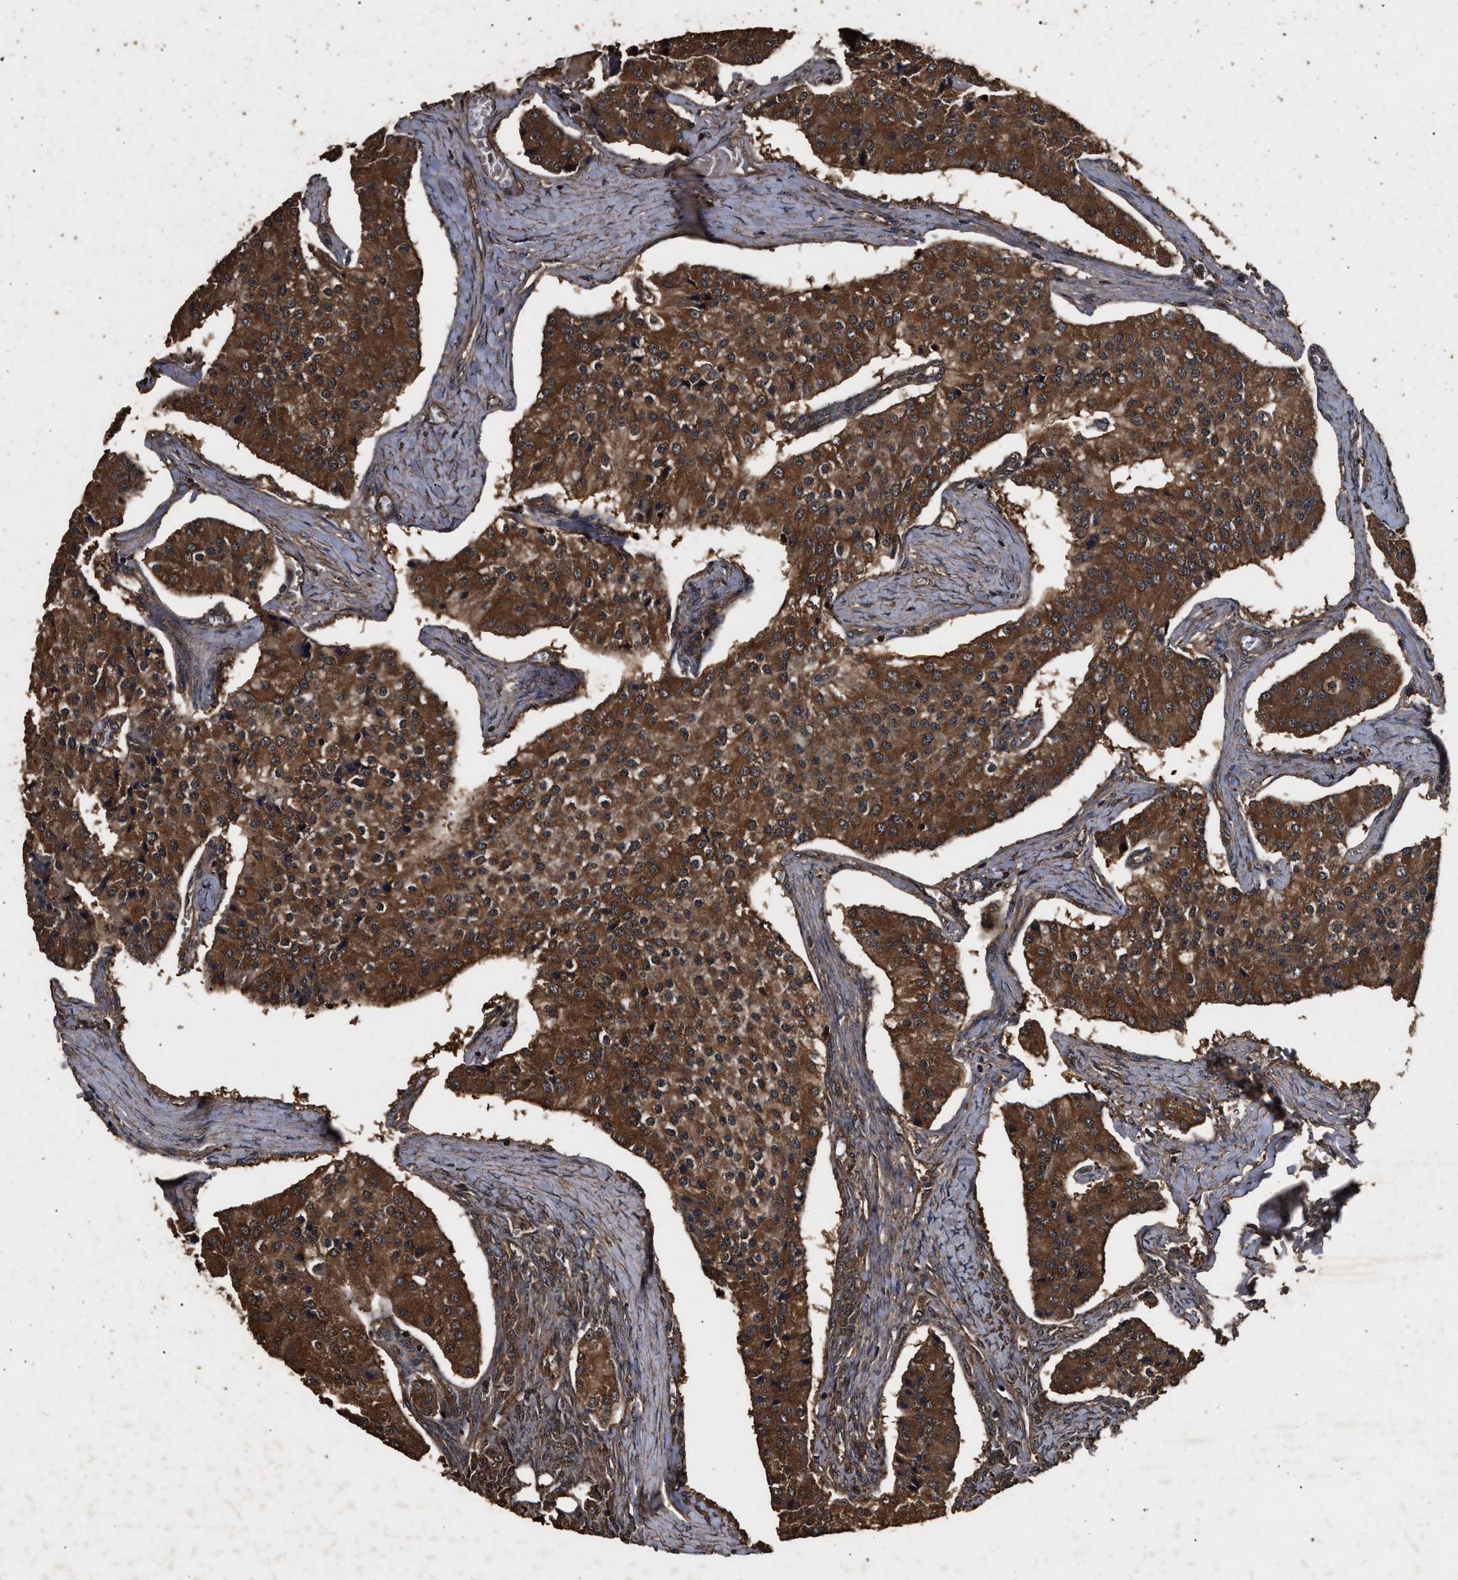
{"staining": {"intensity": "strong", "quantity": ">75%", "location": "cytoplasmic/membranous"}, "tissue": "carcinoid", "cell_type": "Tumor cells", "image_type": "cancer", "snomed": [{"axis": "morphology", "description": "Carcinoid, malignant, NOS"}, {"axis": "topography", "description": "Colon"}], "caption": "A histopathology image of carcinoid stained for a protein reveals strong cytoplasmic/membranous brown staining in tumor cells.", "gene": "KYAT1", "patient": {"sex": "female", "age": 52}}